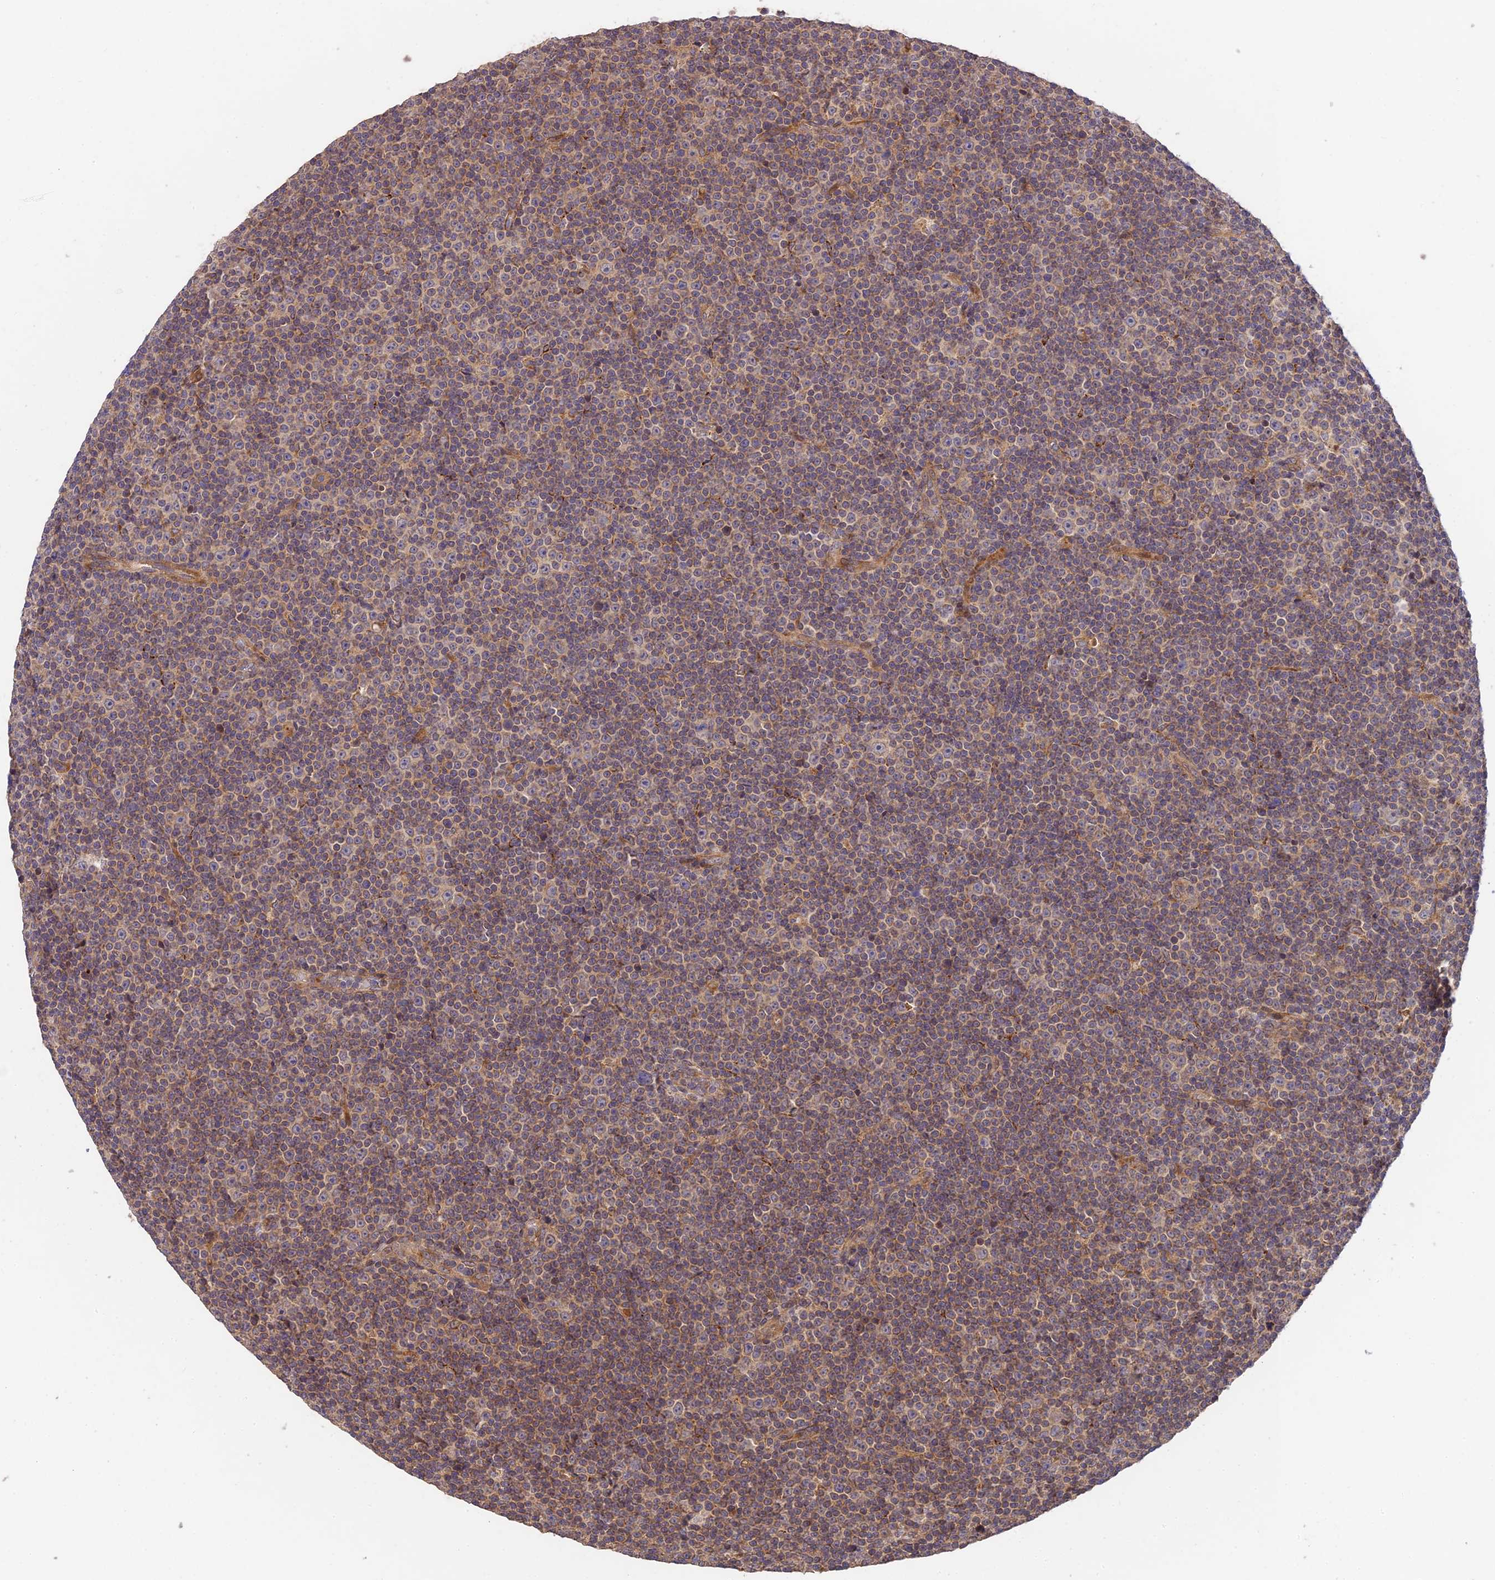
{"staining": {"intensity": "weak", "quantity": ">75%", "location": "cytoplasmic/membranous"}, "tissue": "lymphoma", "cell_type": "Tumor cells", "image_type": "cancer", "snomed": [{"axis": "morphology", "description": "Malignant lymphoma, non-Hodgkin's type, Low grade"}, {"axis": "topography", "description": "Lymph node"}], "caption": "Lymphoma tissue shows weak cytoplasmic/membranous staining in about >75% of tumor cells The protein of interest is shown in brown color, while the nuclei are stained blue.", "gene": "C3orf20", "patient": {"sex": "female", "age": 67}}